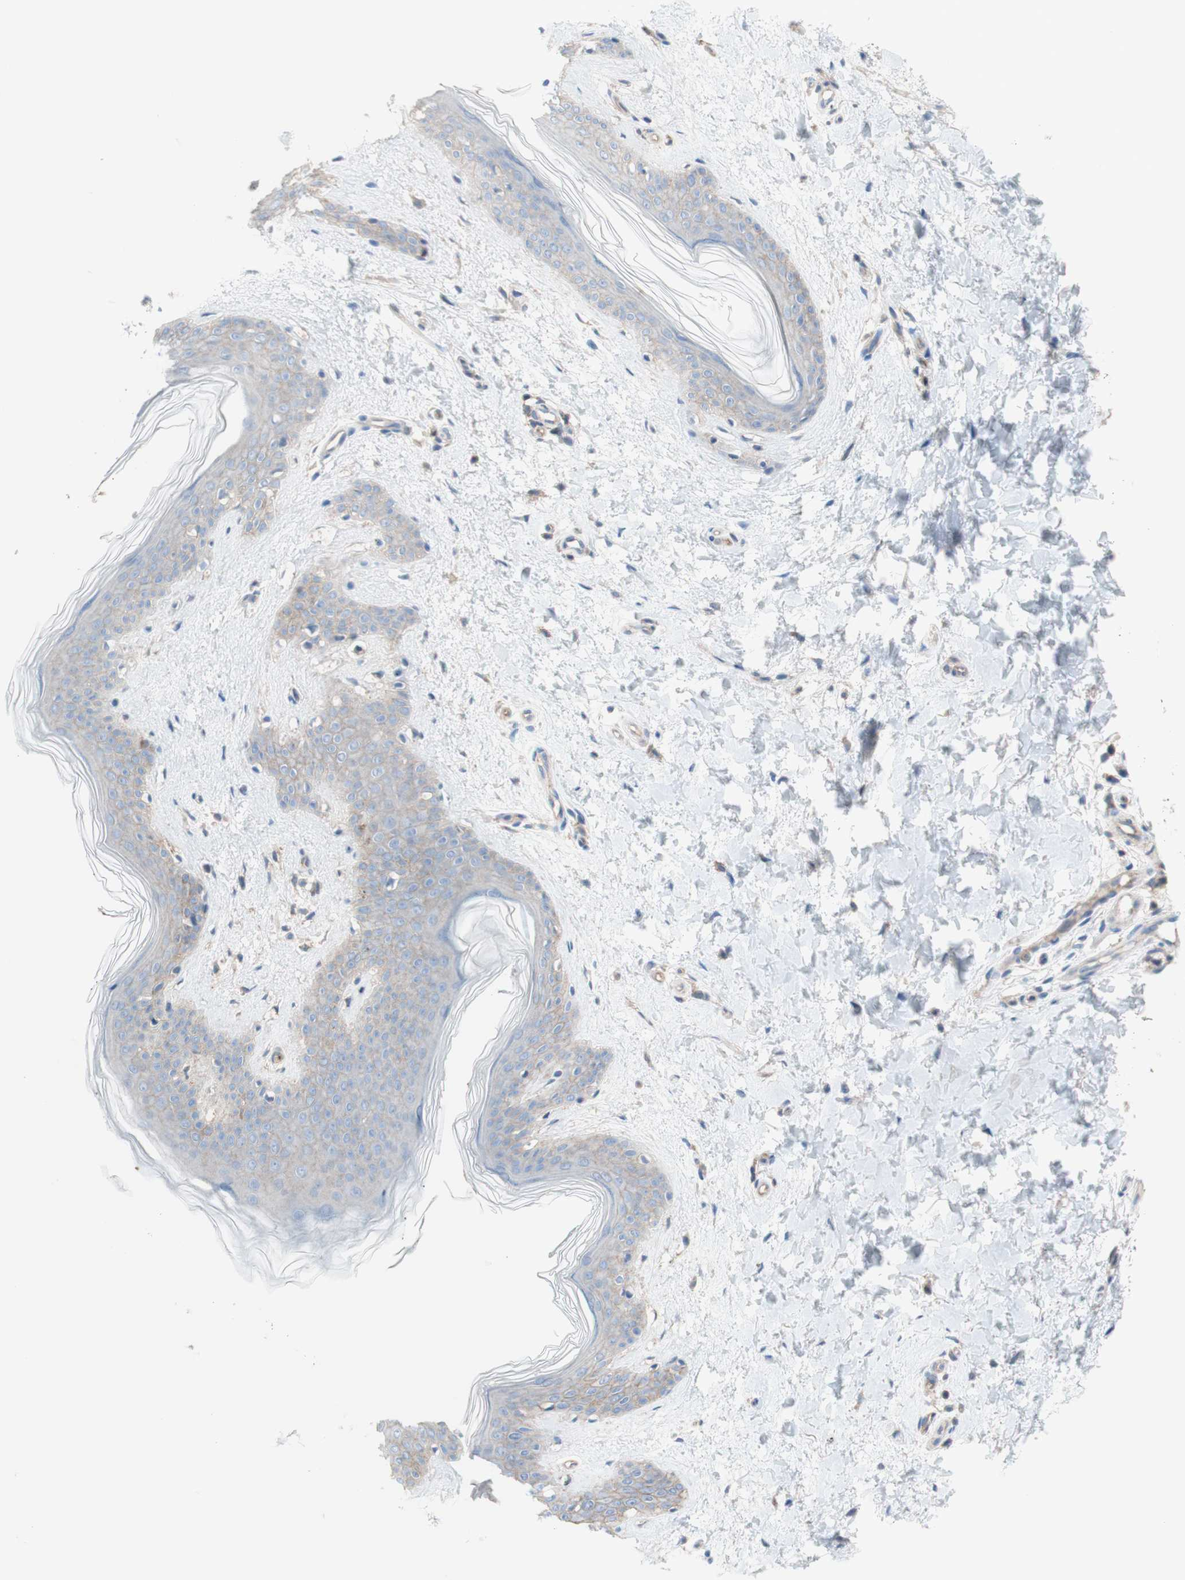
{"staining": {"intensity": "weak", "quantity": ">75%", "location": "cytoplasmic/membranous"}, "tissue": "skin", "cell_type": "Fibroblasts", "image_type": "normal", "snomed": [{"axis": "morphology", "description": "Normal tissue, NOS"}, {"axis": "topography", "description": "Skin"}], "caption": "This photomicrograph displays benign skin stained with immunohistochemistry to label a protein in brown. The cytoplasmic/membranous of fibroblasts show weak positivity for the protein. Nuclei are counter-stained blue.", "gene": "CD46", "patient": {"sex": "female", "age": 41}}